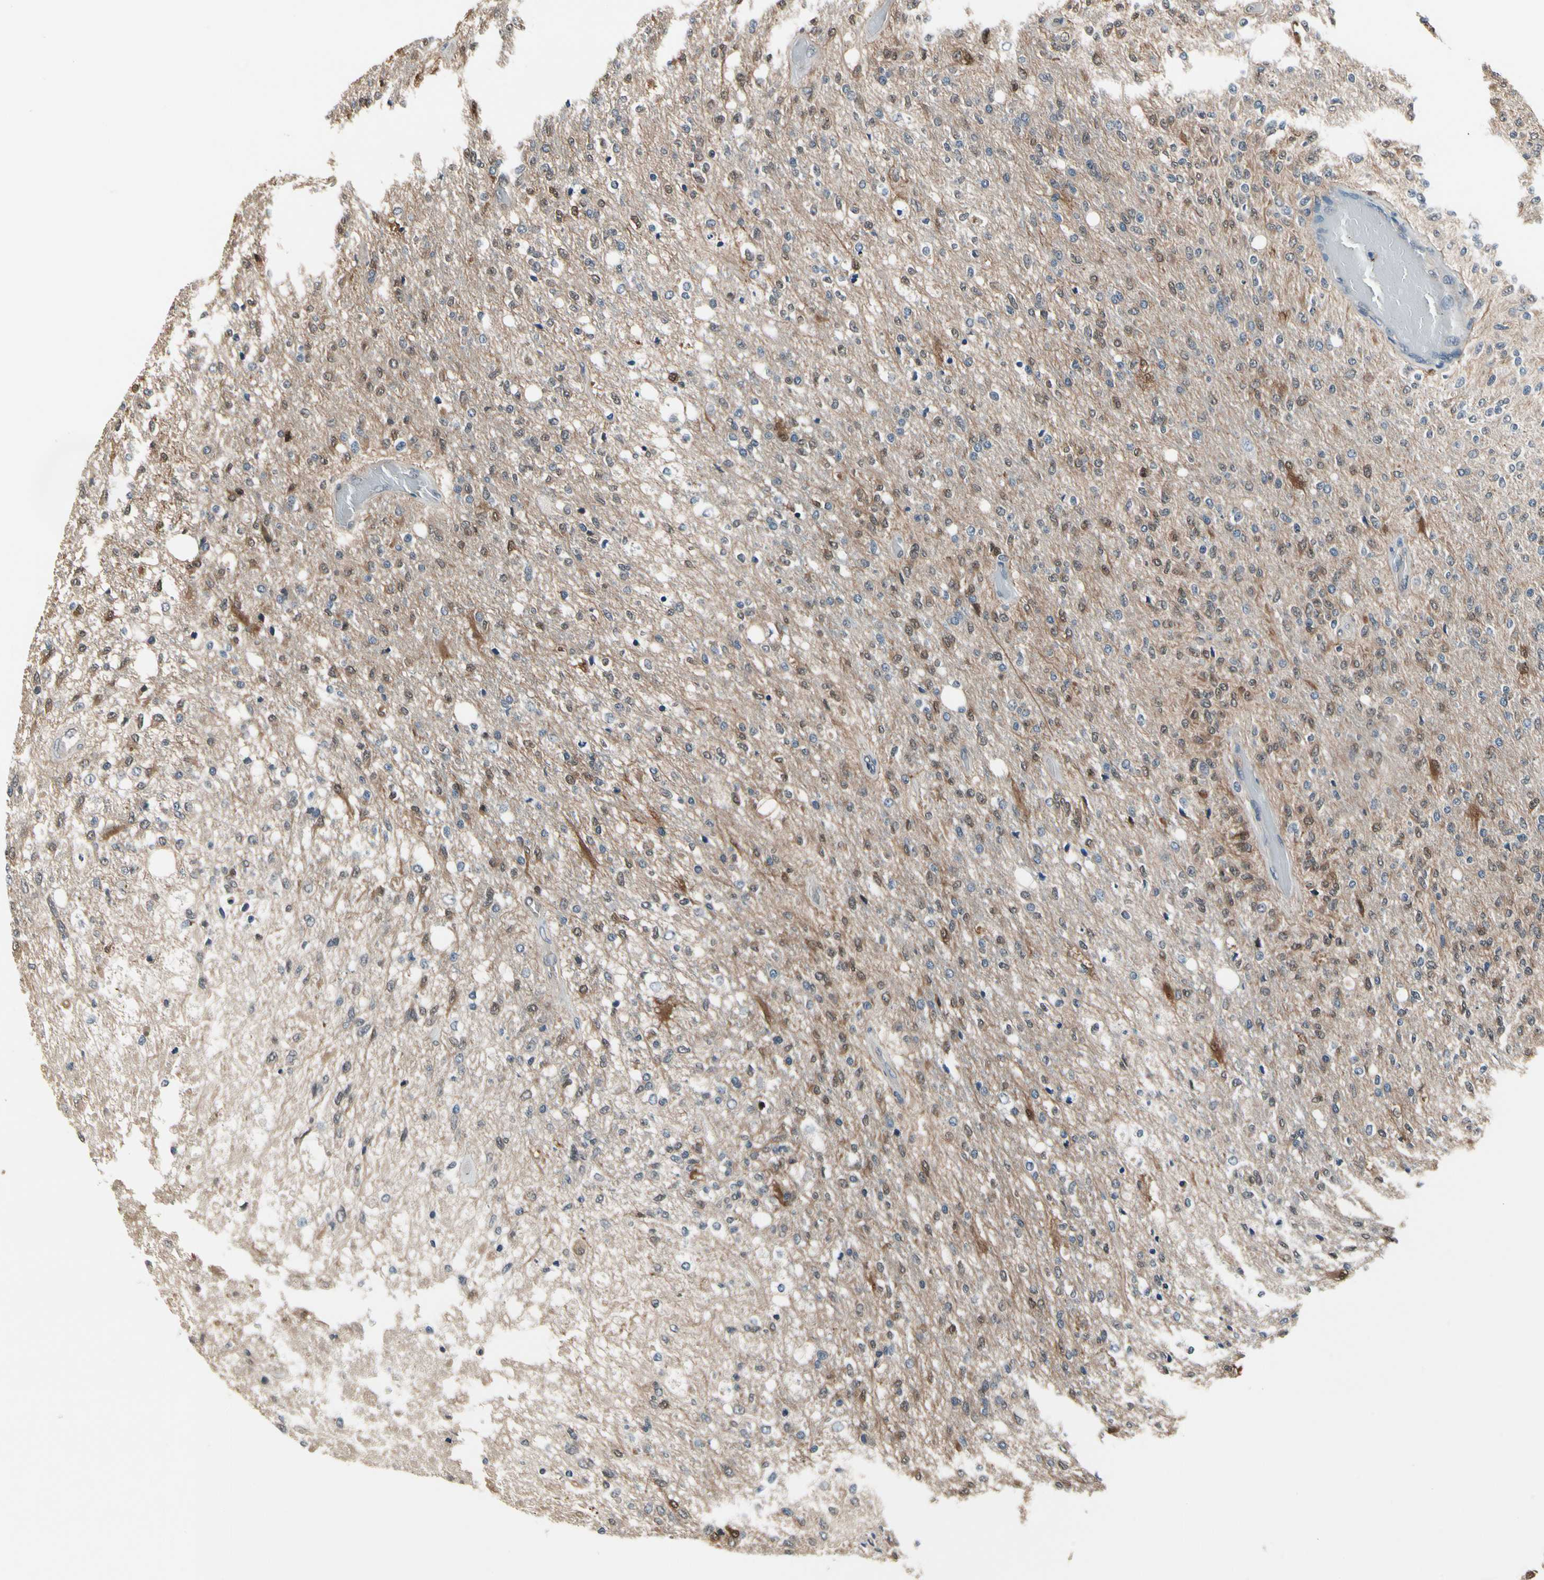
{"staining": {"intensity": "weak", "quantity": "25%-75%", "location": "cytoplasmic/membranous,nuclear"}, "tissue": "glioma", "cell_type": "Tumor cells", "image_type": "cancer", "snomed": [{"axis": "morphology", "description": "Normal tissue, NOS"}, {"axis": "morphology", "description": "Glioma, malignant, High grade"}, {"axis": "topography", "description": "Cerebral cortex"}], "caption": "This is a photomicrograph of IHC staining of glioma, which shows weak expression in the cytoplasmic/membranous and nuclear of tumor cells.", "gene": "PRDX6", "patient": {"sex": "male", "age": 77}}